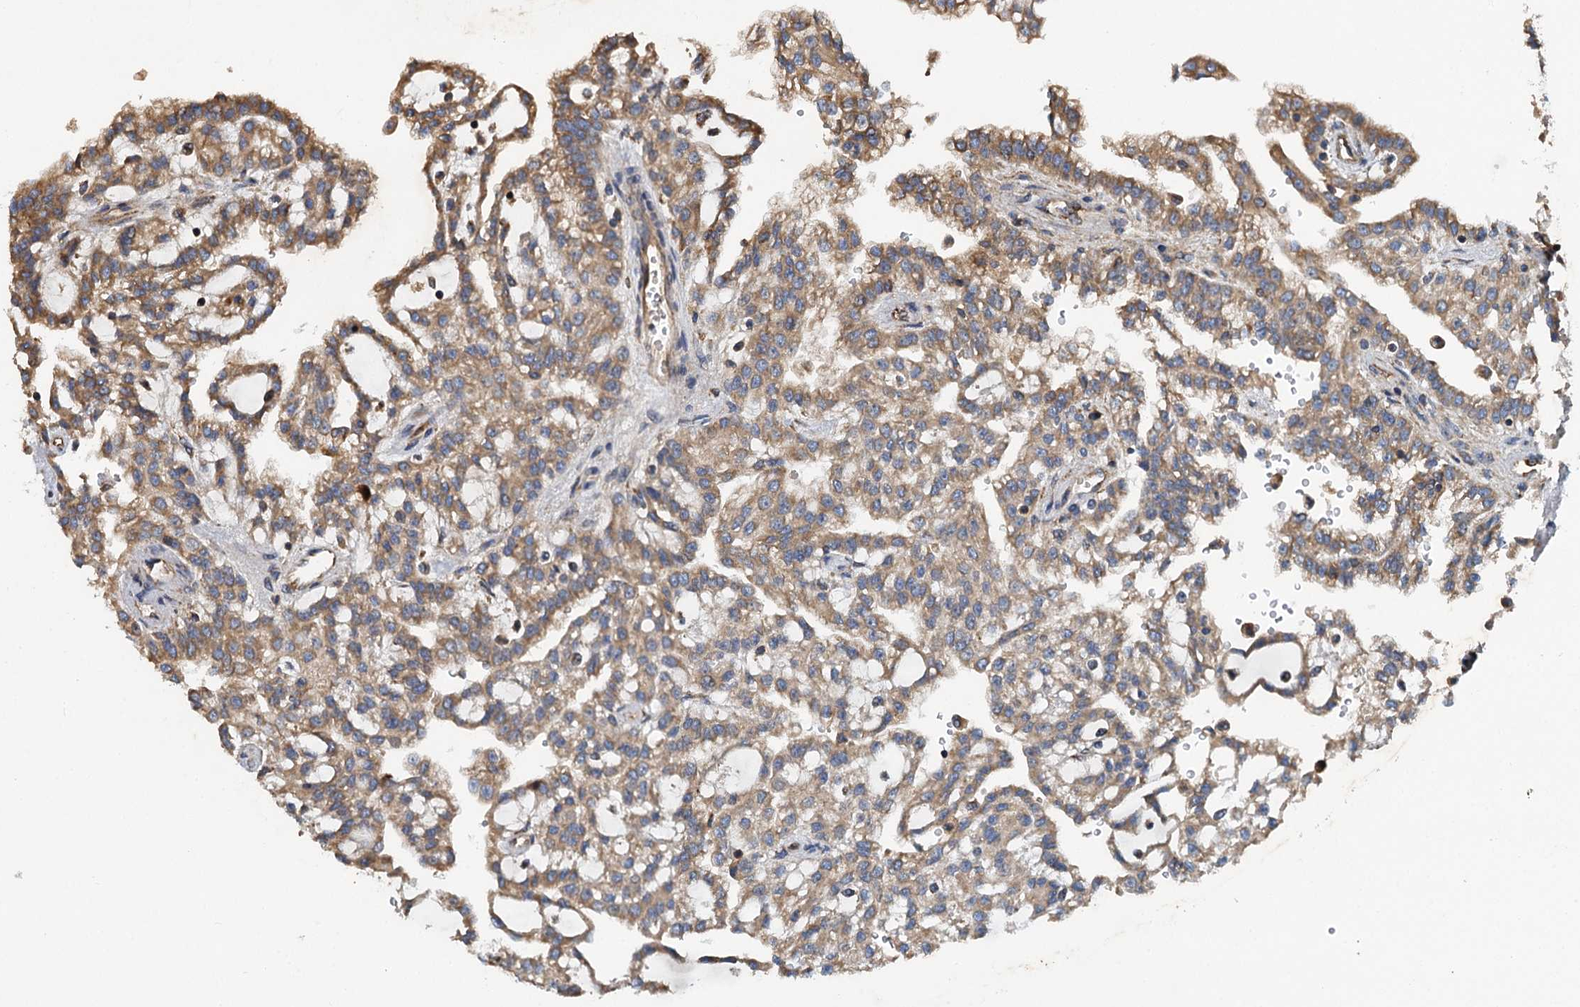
{"staining": {"intensity": "moderate", "quantity": ">75%", "location": "cytoplasmic/membranous"}, "tissue": "renal cancer", "cell_type": "Tumor cells", "image_type": "cancer", "snomed": [{"axis": "morphology", "description": "Adenocarcinoma, NOS"}, {"axis": "topography", "description": "Kidney"}], "caption": "Adenocarcinoma (renal) tissue reveals moderate cytoplasmic/membranous staining in about >75% of tumor cells, visualized by immunohistochemistry.", "gene": "LINS1", "patient": {"sex": "male", "age": 63}}